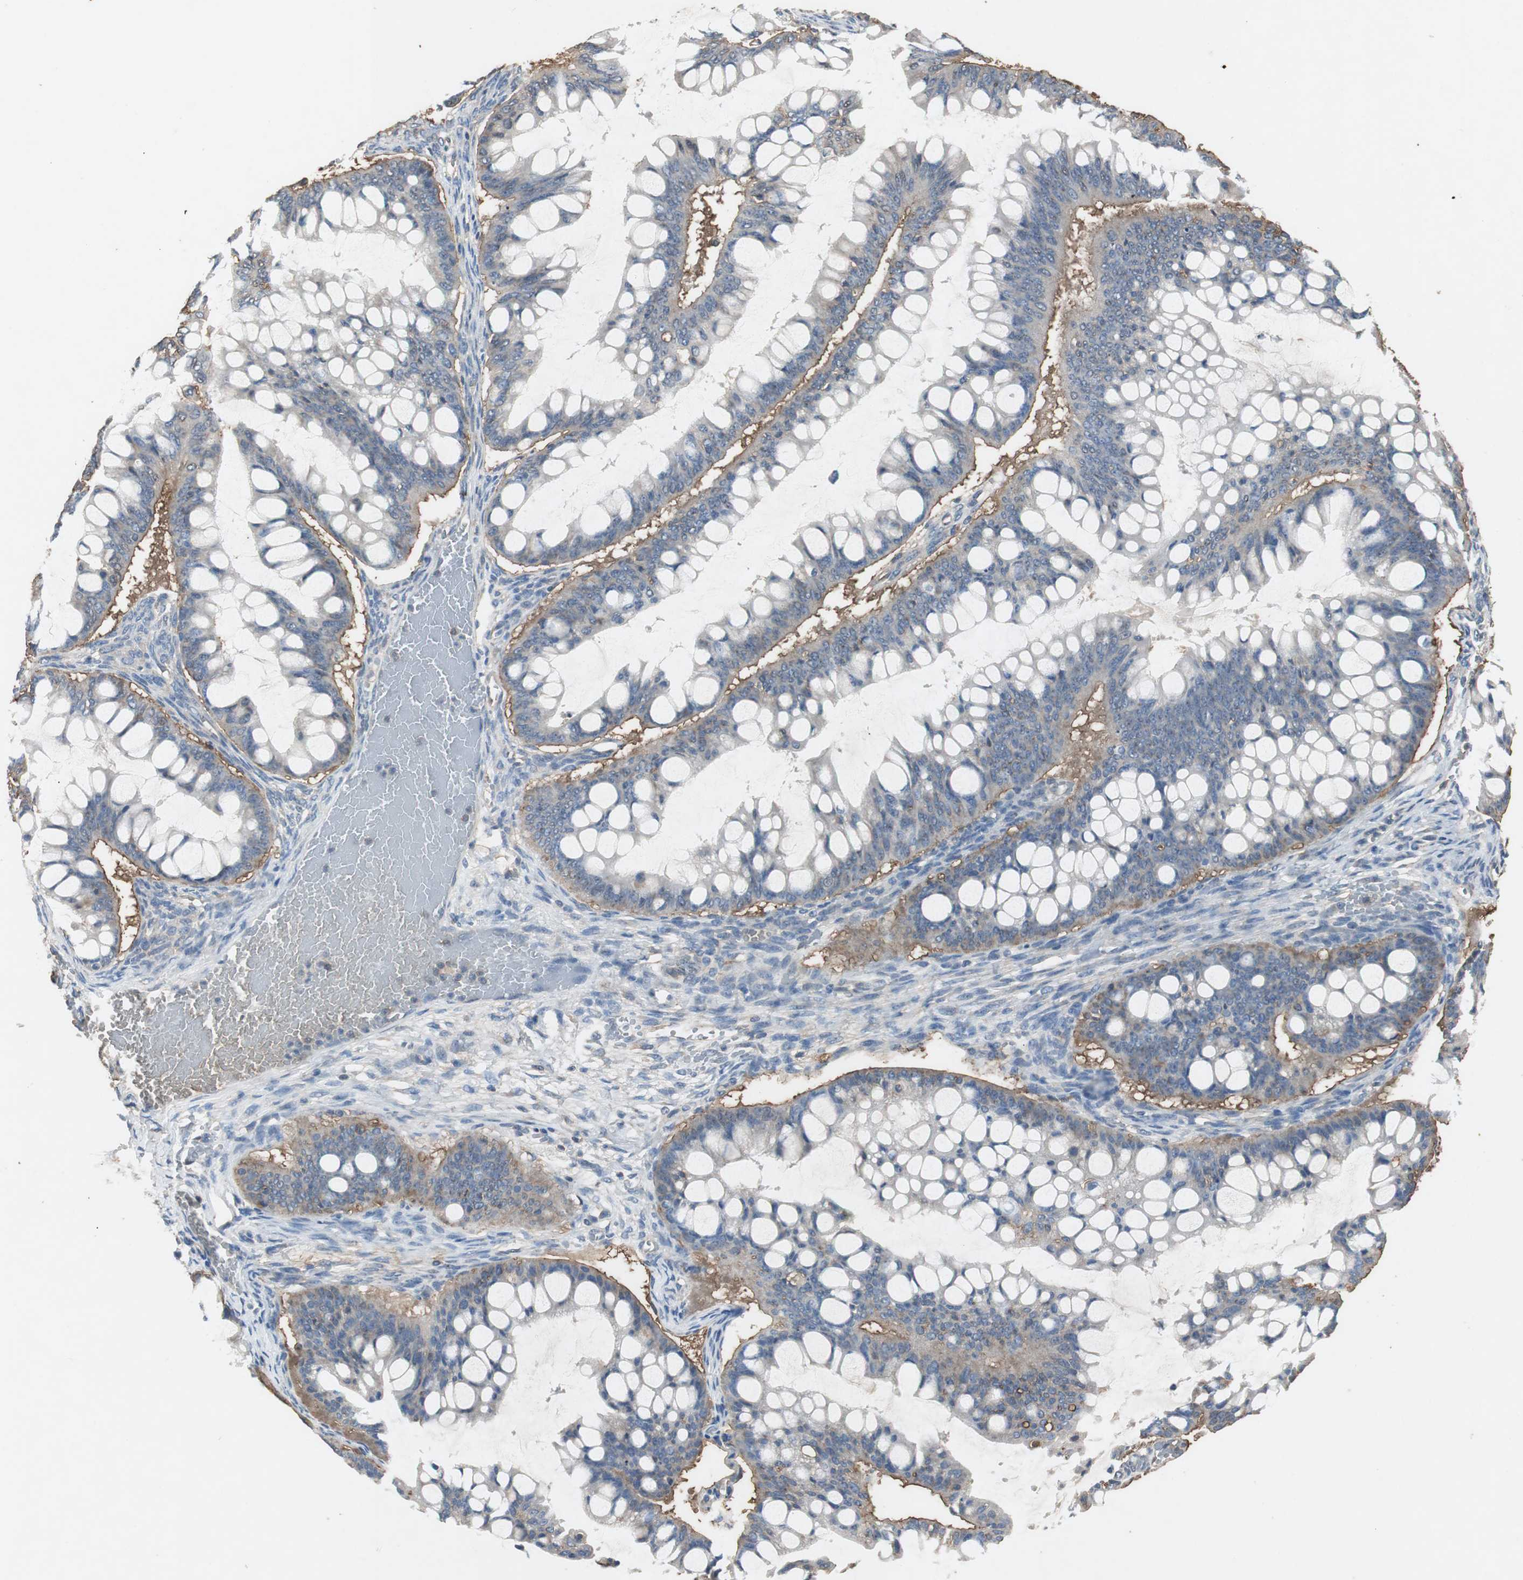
{"staining": {"intensity": "weak", "quantity": "<25%", "location": "cytoplasmic/membranous"}, "tissue": "ovarian cancer", "cell_type": "Tumor cells", "image_type": "cancer", "snomed": [{"axis": "morphology", "description": "Cystadenocarcinoma, mucinous, NOS"}, {"axis": "topography", "description": "Ovary"}], "caption": "DAB (3,3'-diaminobenzidine) immunohistochemical staining of human ovarian mucinous cystadenocarcinoma displays no significant expression in tumor cells. (DAB (3,3'-diaminobenzidine) immunohistochemistry with hematoxylin counter stain).", "gene": "TNFRSF14", "patient": {"sex": "female", "age": 73}}